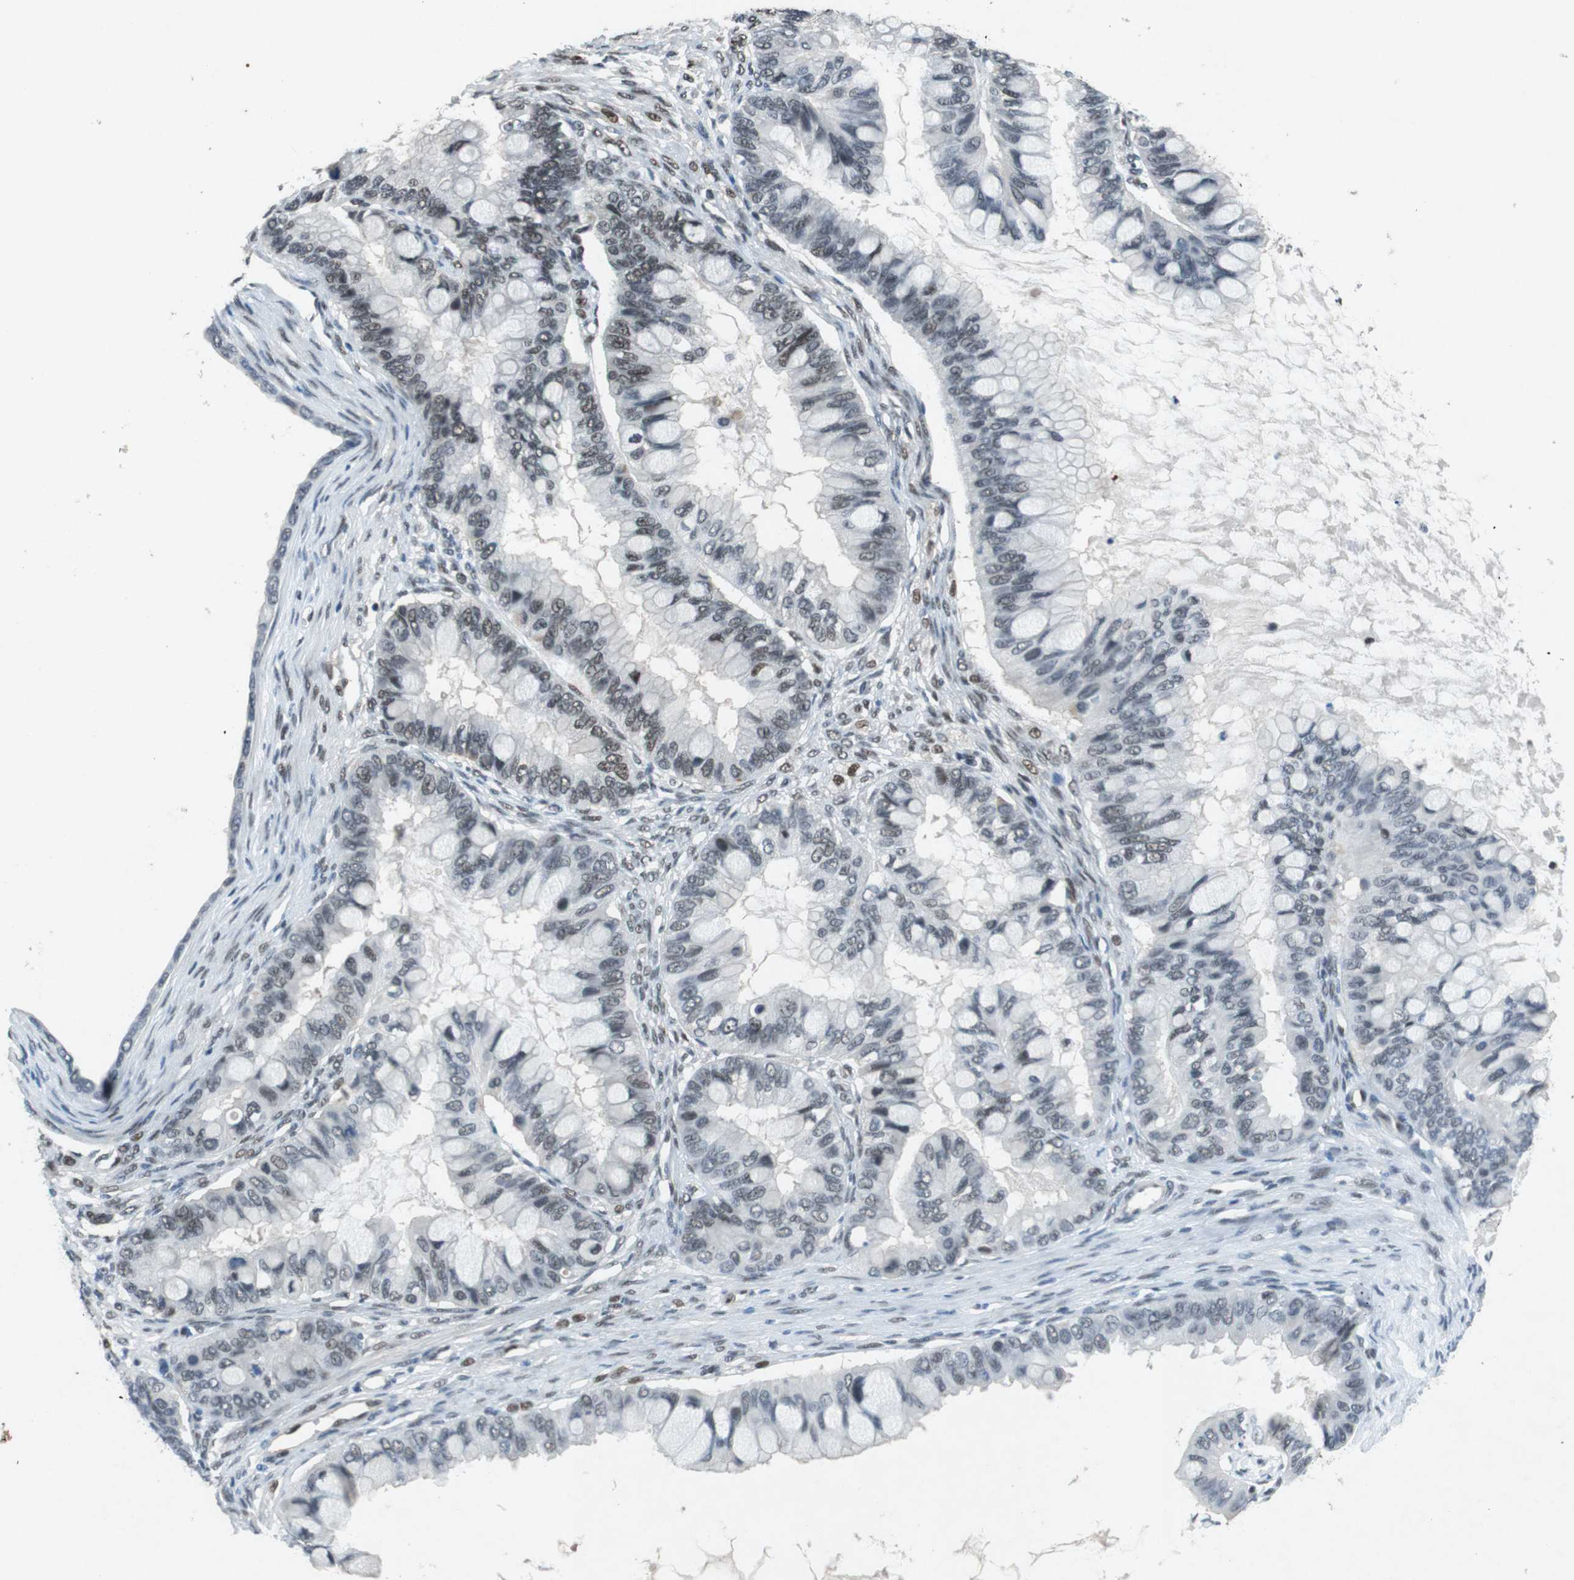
{"staining": {"intensity": "weak", "quantity": "<25%", "location": "nuclear"}, "tissue": "ovarian cancer", "cell_type": "Tumor cells", "image_type": "cancer", "snomed": [{"axis": "morphology", "description": "Cystadenocarcinoma, mucinous, NOS"}, {"axis": "topography", "description": "Ovary"}], "caption": "This is a image of immunohistochemistry staining of ovarian cancer (mucinous cystadenocarcinoma), which shows no expression in tumor cells.", "gene": "USP7", "patient": {"sex": "female", "age": 80}}